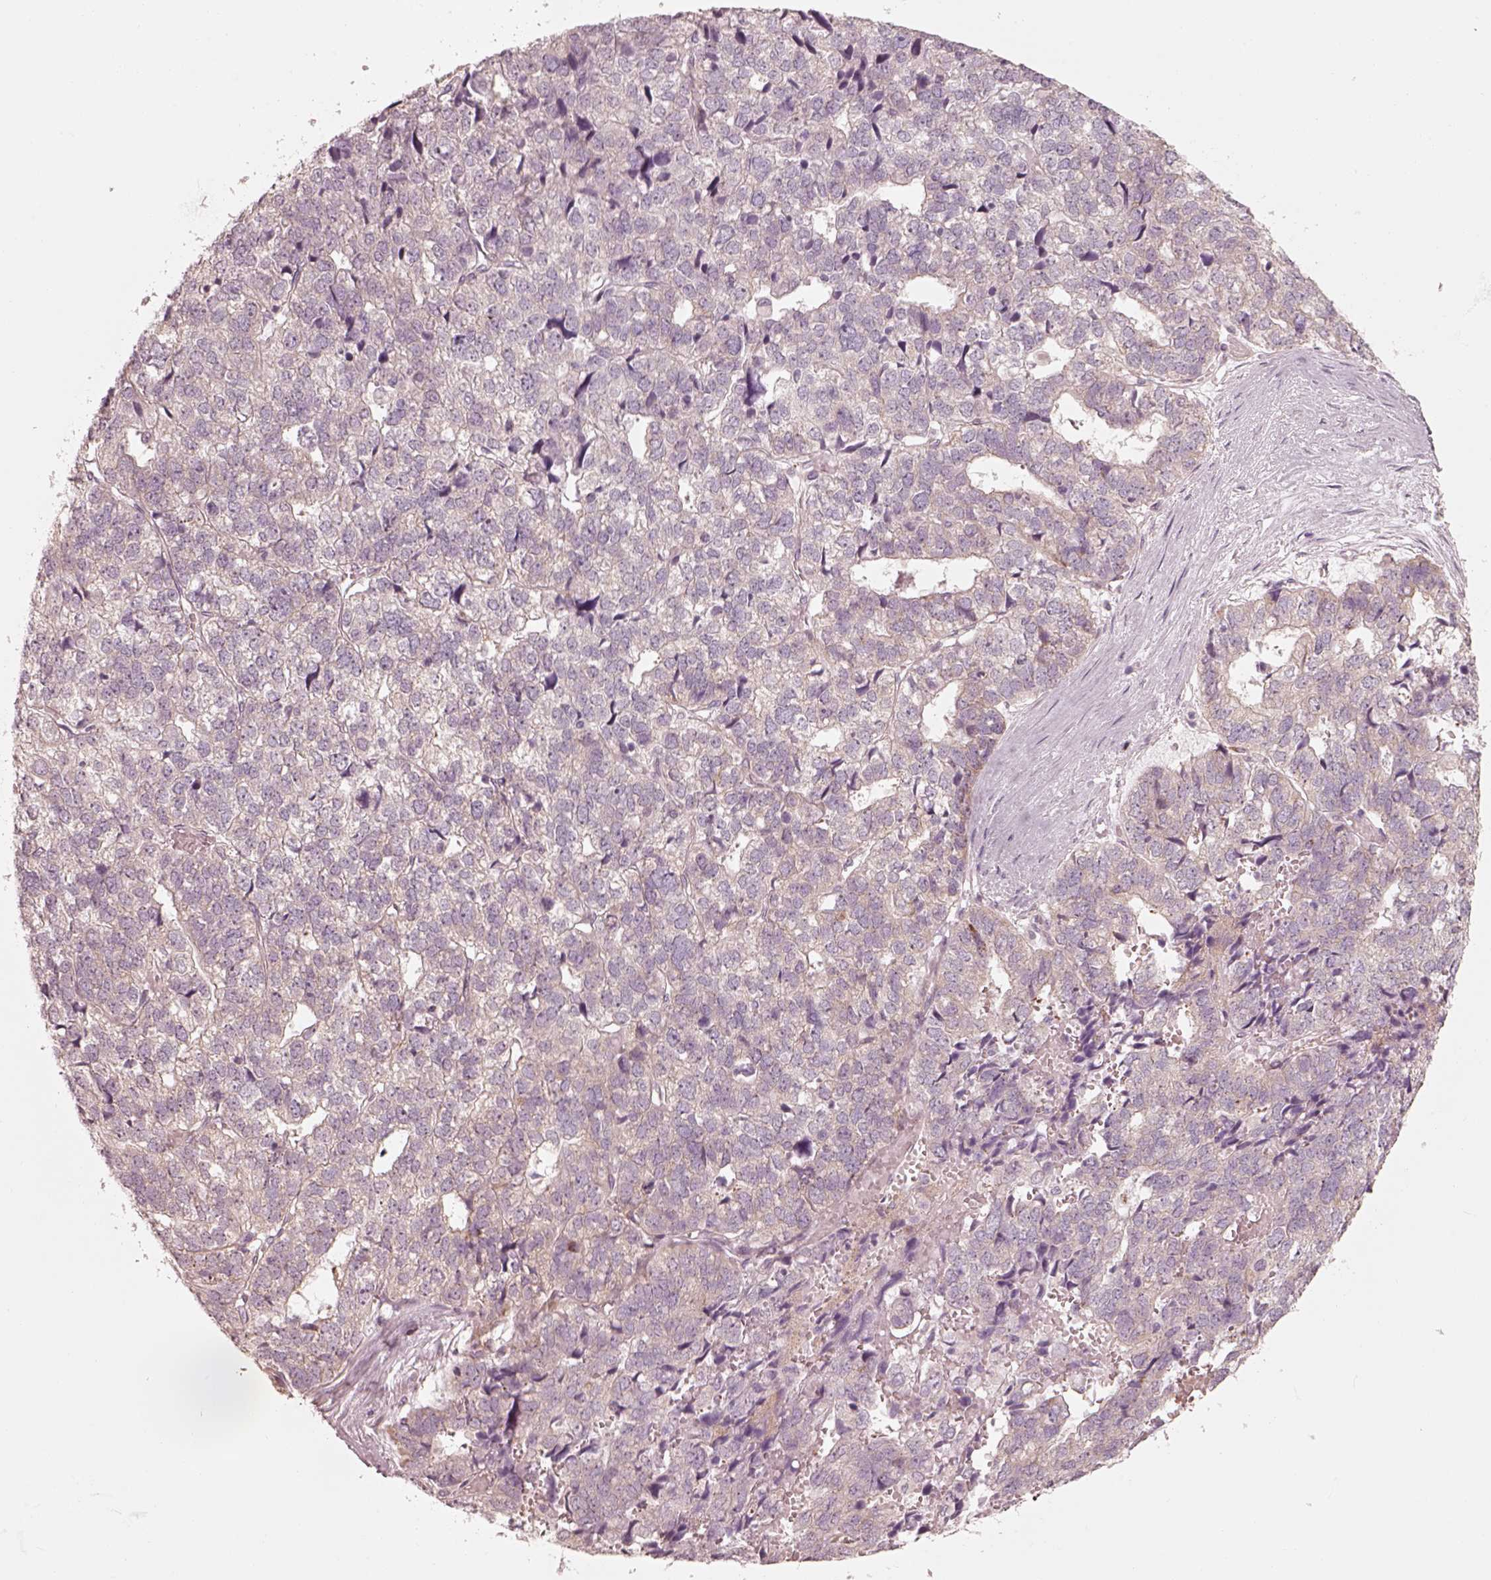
{"staining": {"intensity": "negative", "quantity": "none", "location": "none"}, "tissue": "stomach cancer", "cell_type": "Tumor cells", "image_type": "cancer", "snomed": [{"axis": "morphology", "description": "Adenocarcinoma, NOS"}, {"axis": "topography", "description": "Stomach"}], "caption": "Tumor cells show no significant protein staining in stomach cancer (adenocarcinoma).", "gene": "RAB3C", "patient": {"sex": "male", "age": 69}}